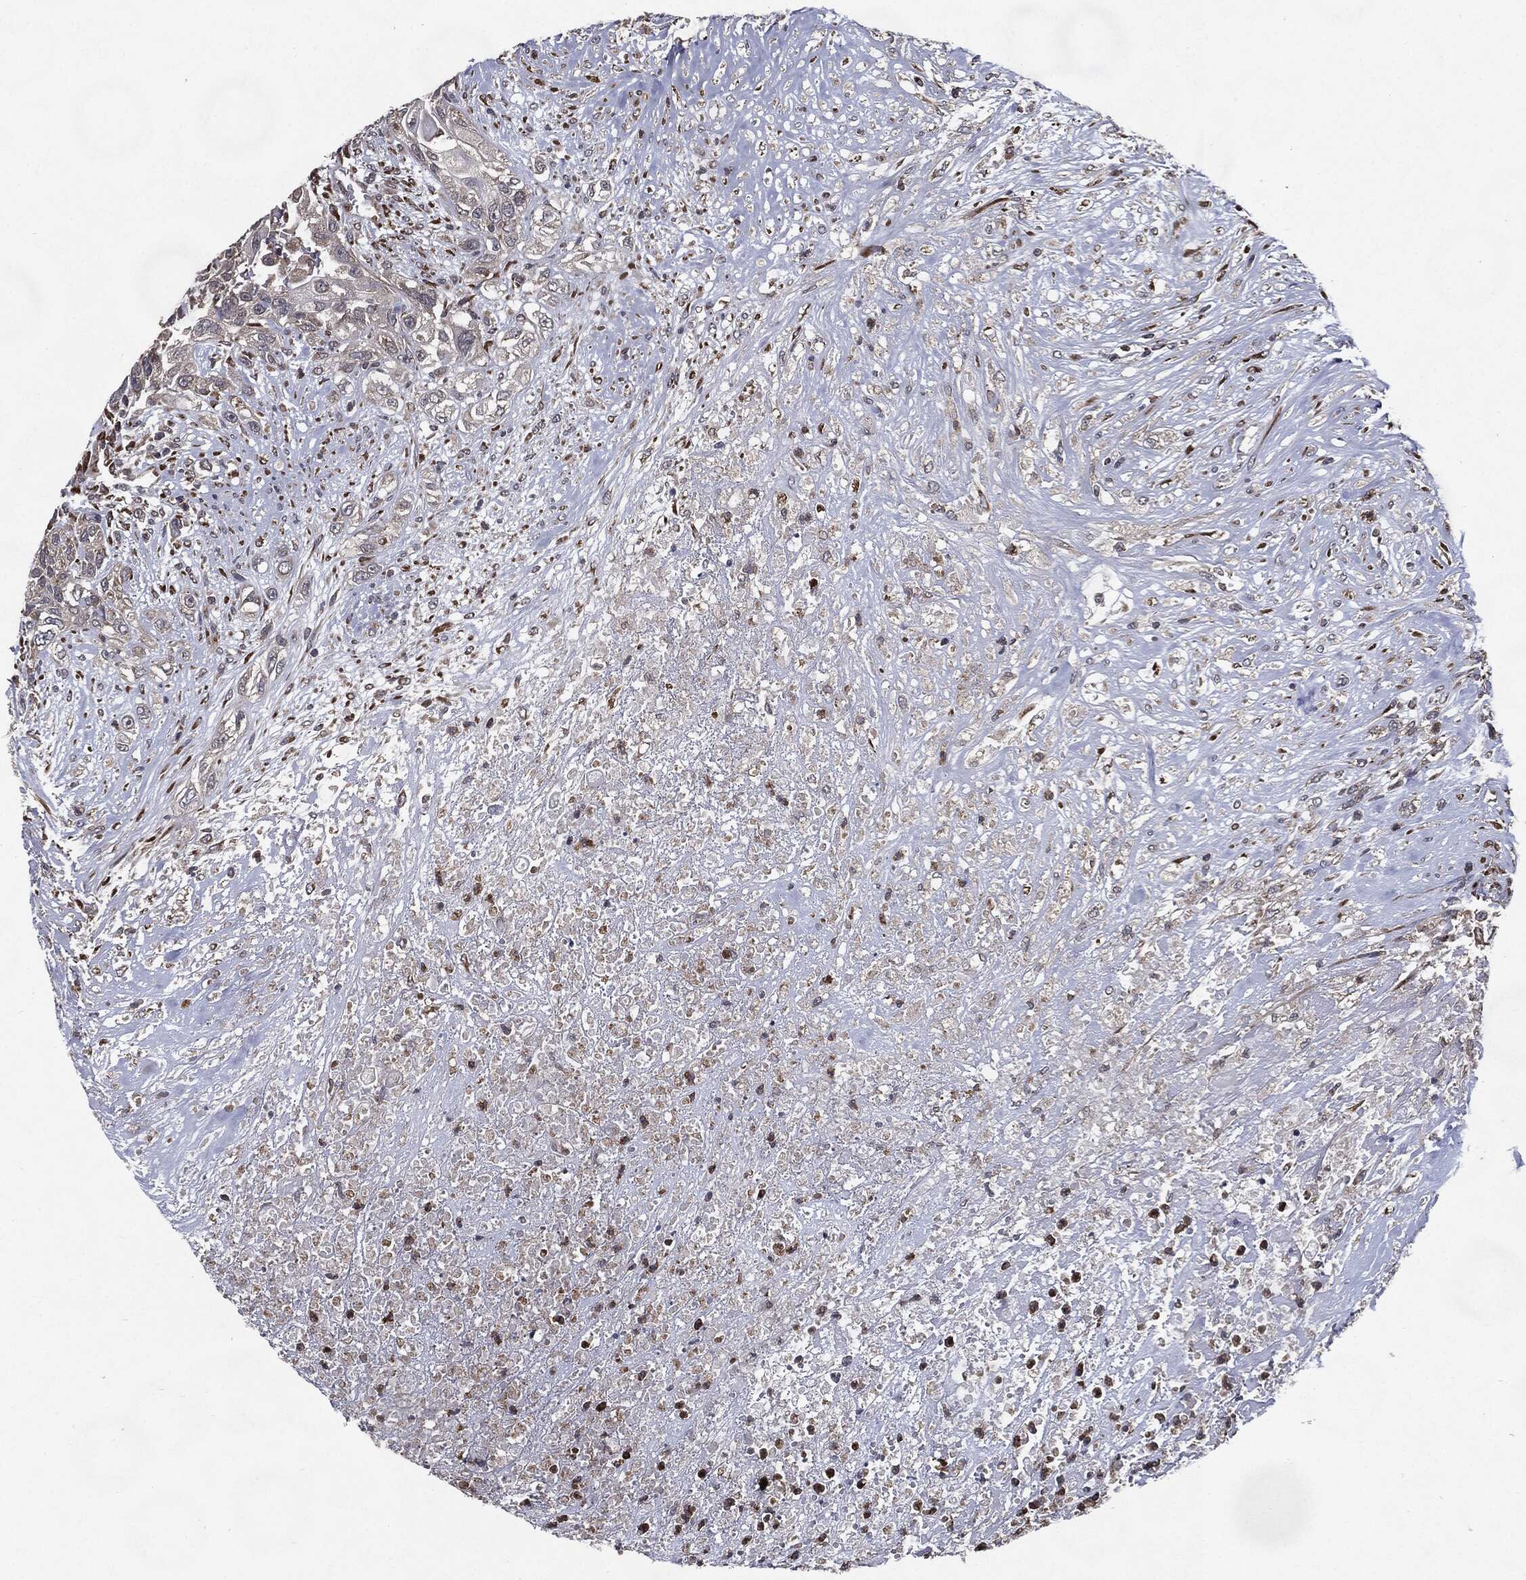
{"staining": {"intensity": "negative", "quantity": "none", "location": "none"}, "tissue": "urothelial cancer", "cell_type": "Tumor cells", "image_type": "cancer", "snomed": [{"axis": "morphology", "description": "Urothelial carcinoma, High grade"}, {"axis": "topography", "description": "Urinary bladder"}], "caption": "High power microscopy histopathology image of an immunohistochemistry (IHC) image of urothelial cancer, revealing no significant expression in tumor cells. (IHC, brightfield microscopy, high magnification).", "gene": "HDAC5", "patient": {"sex": "female", "age": 56}}